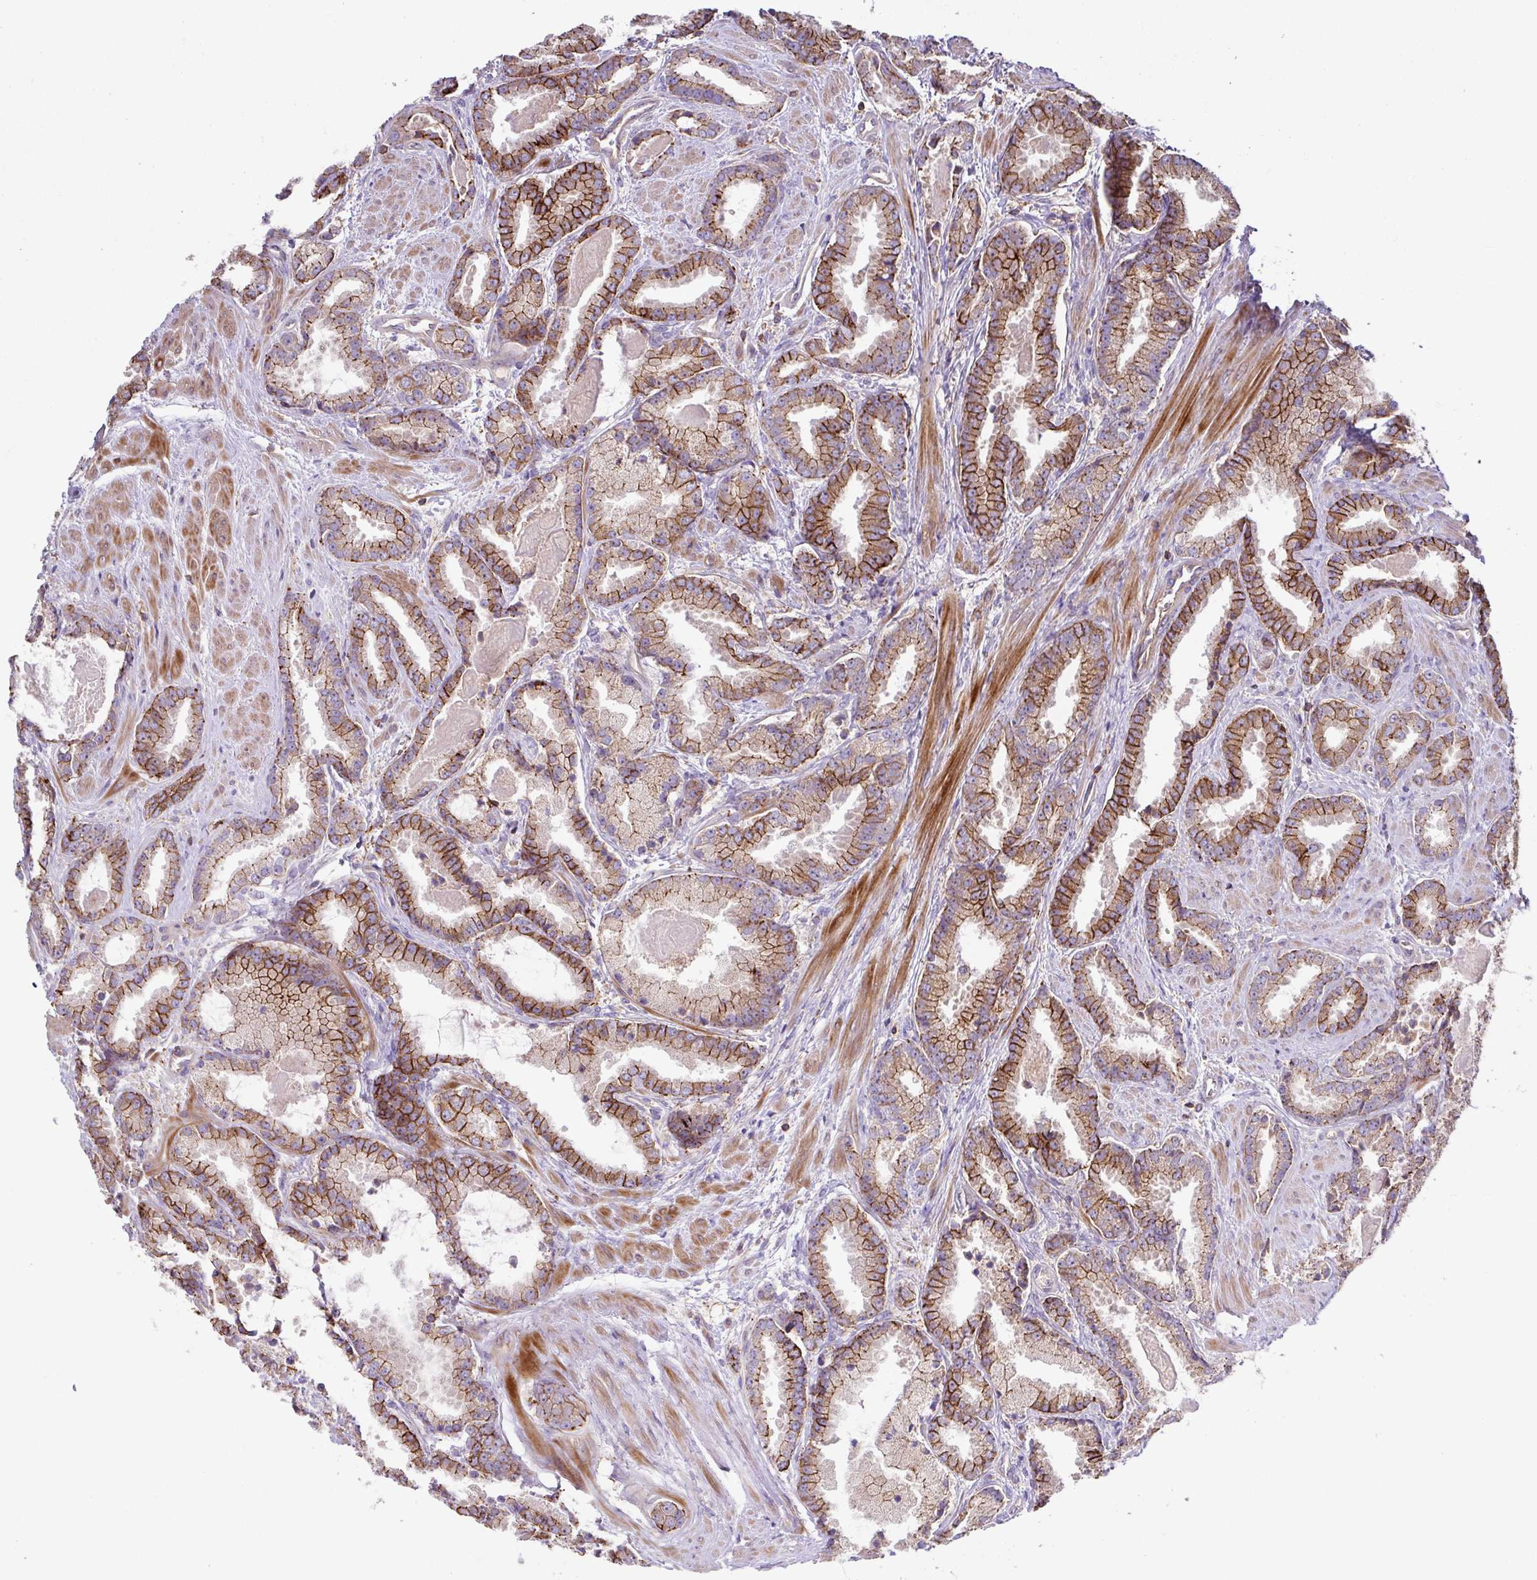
{"staining": {"intensity": "strong", "quantity": "25%-75%", "location": "cytoplasmic/membranous"}, "tissue": "prostate cancer", "cell_type": "Tumor cells", "image_type": "cancer", "snomed": [{"axis": "morphology", "description": "Adenocarcinoma, Low grade"}, {"axis": "topography", "description": "Prostate"}], "caption": "Prostate adenocarcinoma (low-grade) was stained to show a protein in brown. There is high levels of strong cytoplasmic/membranous staining in about 25%-75% of tumor cells. Immunohistochemistry stains the protein of interest in brown and the nuclei are stained blue.", "gene": "RIC1", "patient": {"sex": "male", "age": 62}}